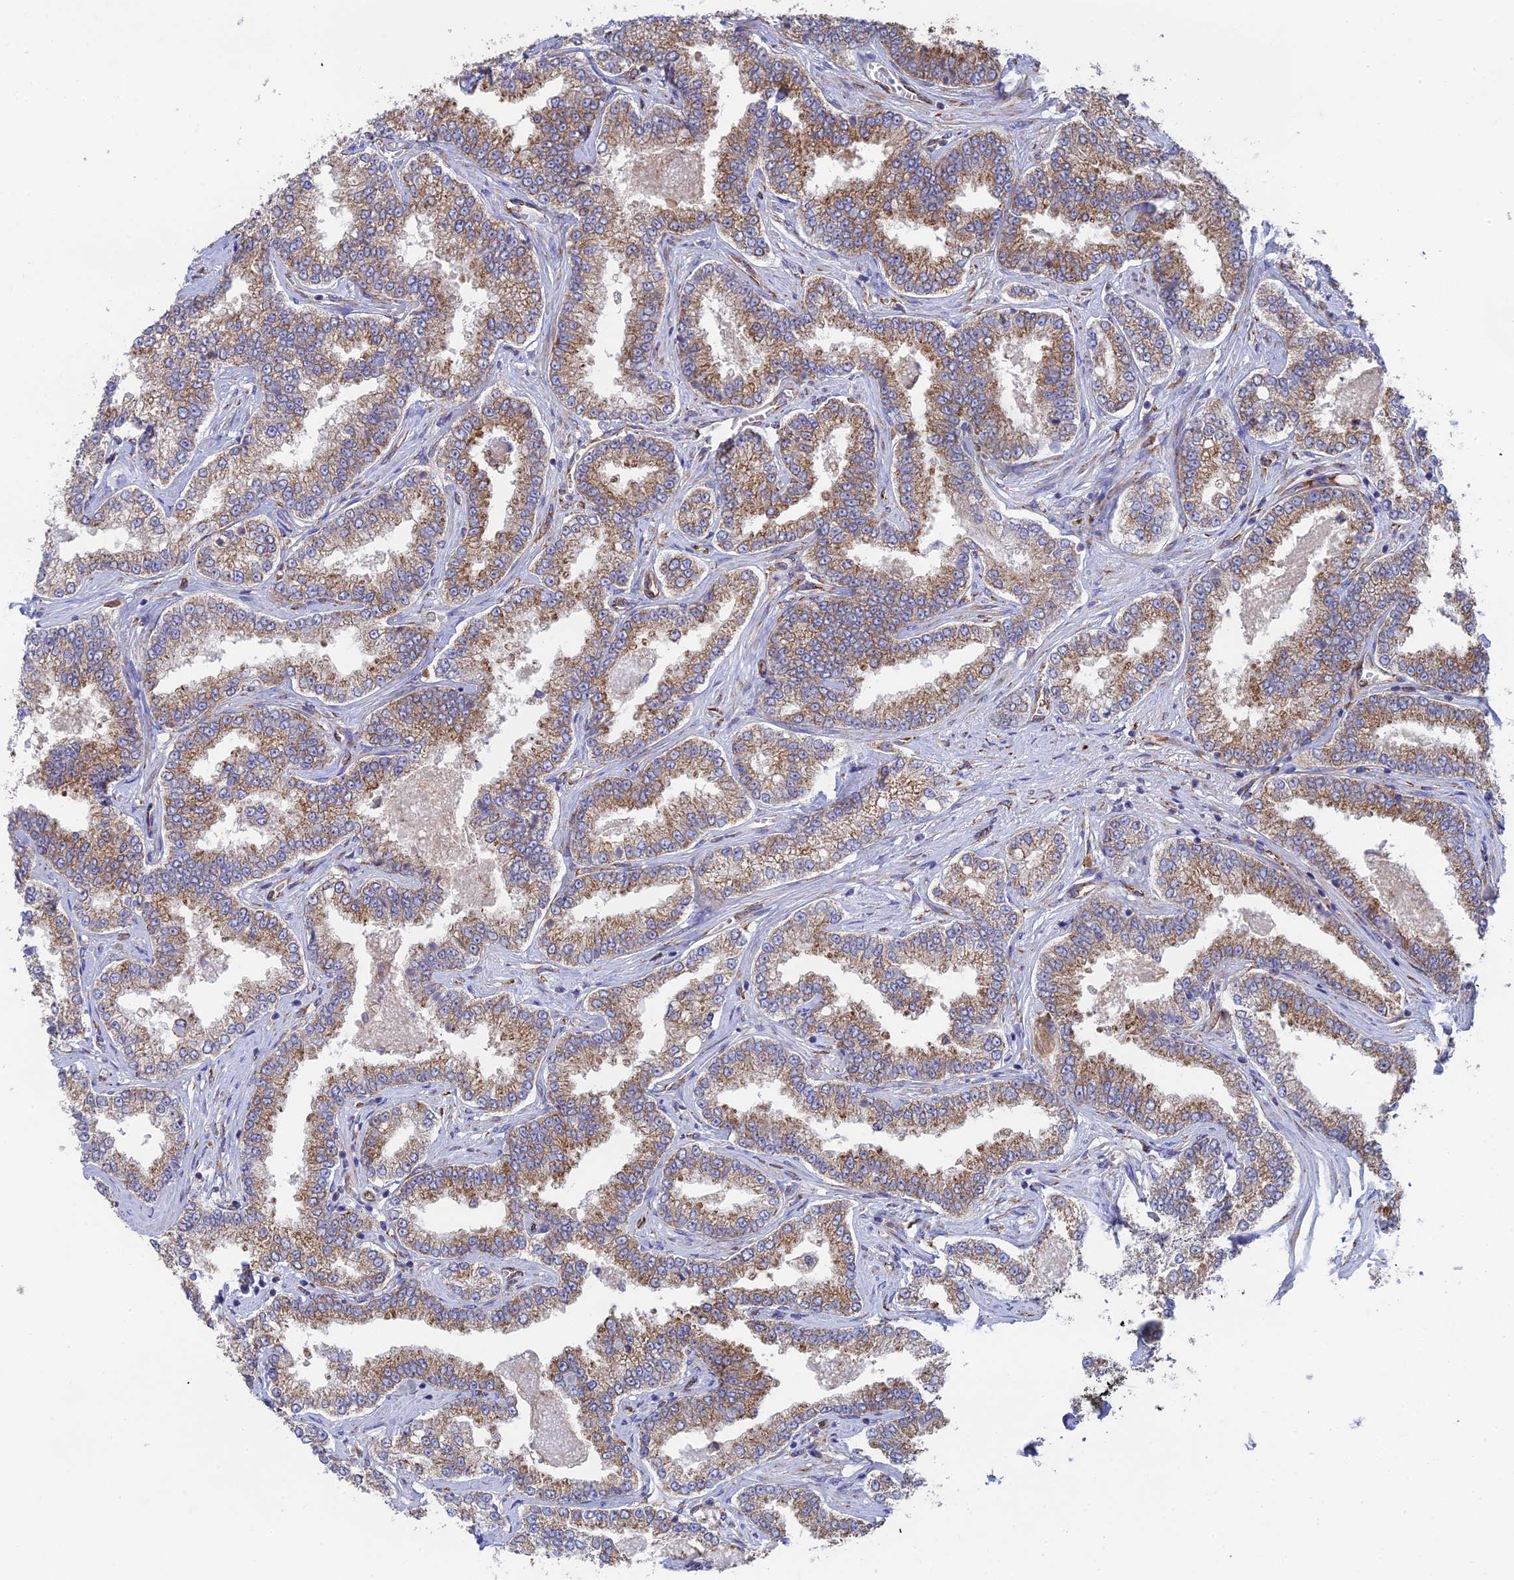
{"staining": {"intensity": "moderate", "quantity": ">75%", "location": "cytoplasmic/membranous"}, "tissue": "prostate cancer", "cell_type": "Tumor cells", "image_type": "cancer", "snomed": [{"axis": "morphology", "description": "Normal tissue, NOS"}, {"axis": "morphology", "description": "Adenocarcinoma, High grade"}, {"axis": "topography", "description": "Prostate"}], "caption": "This is an image of immunohistochemistry staining of prostate cancer, which shows moderate positivity in the cytoplasmic/membranous of tumor cells.", "gene": "CCDC69", "patient": {"sex": "male", "age": 83}}